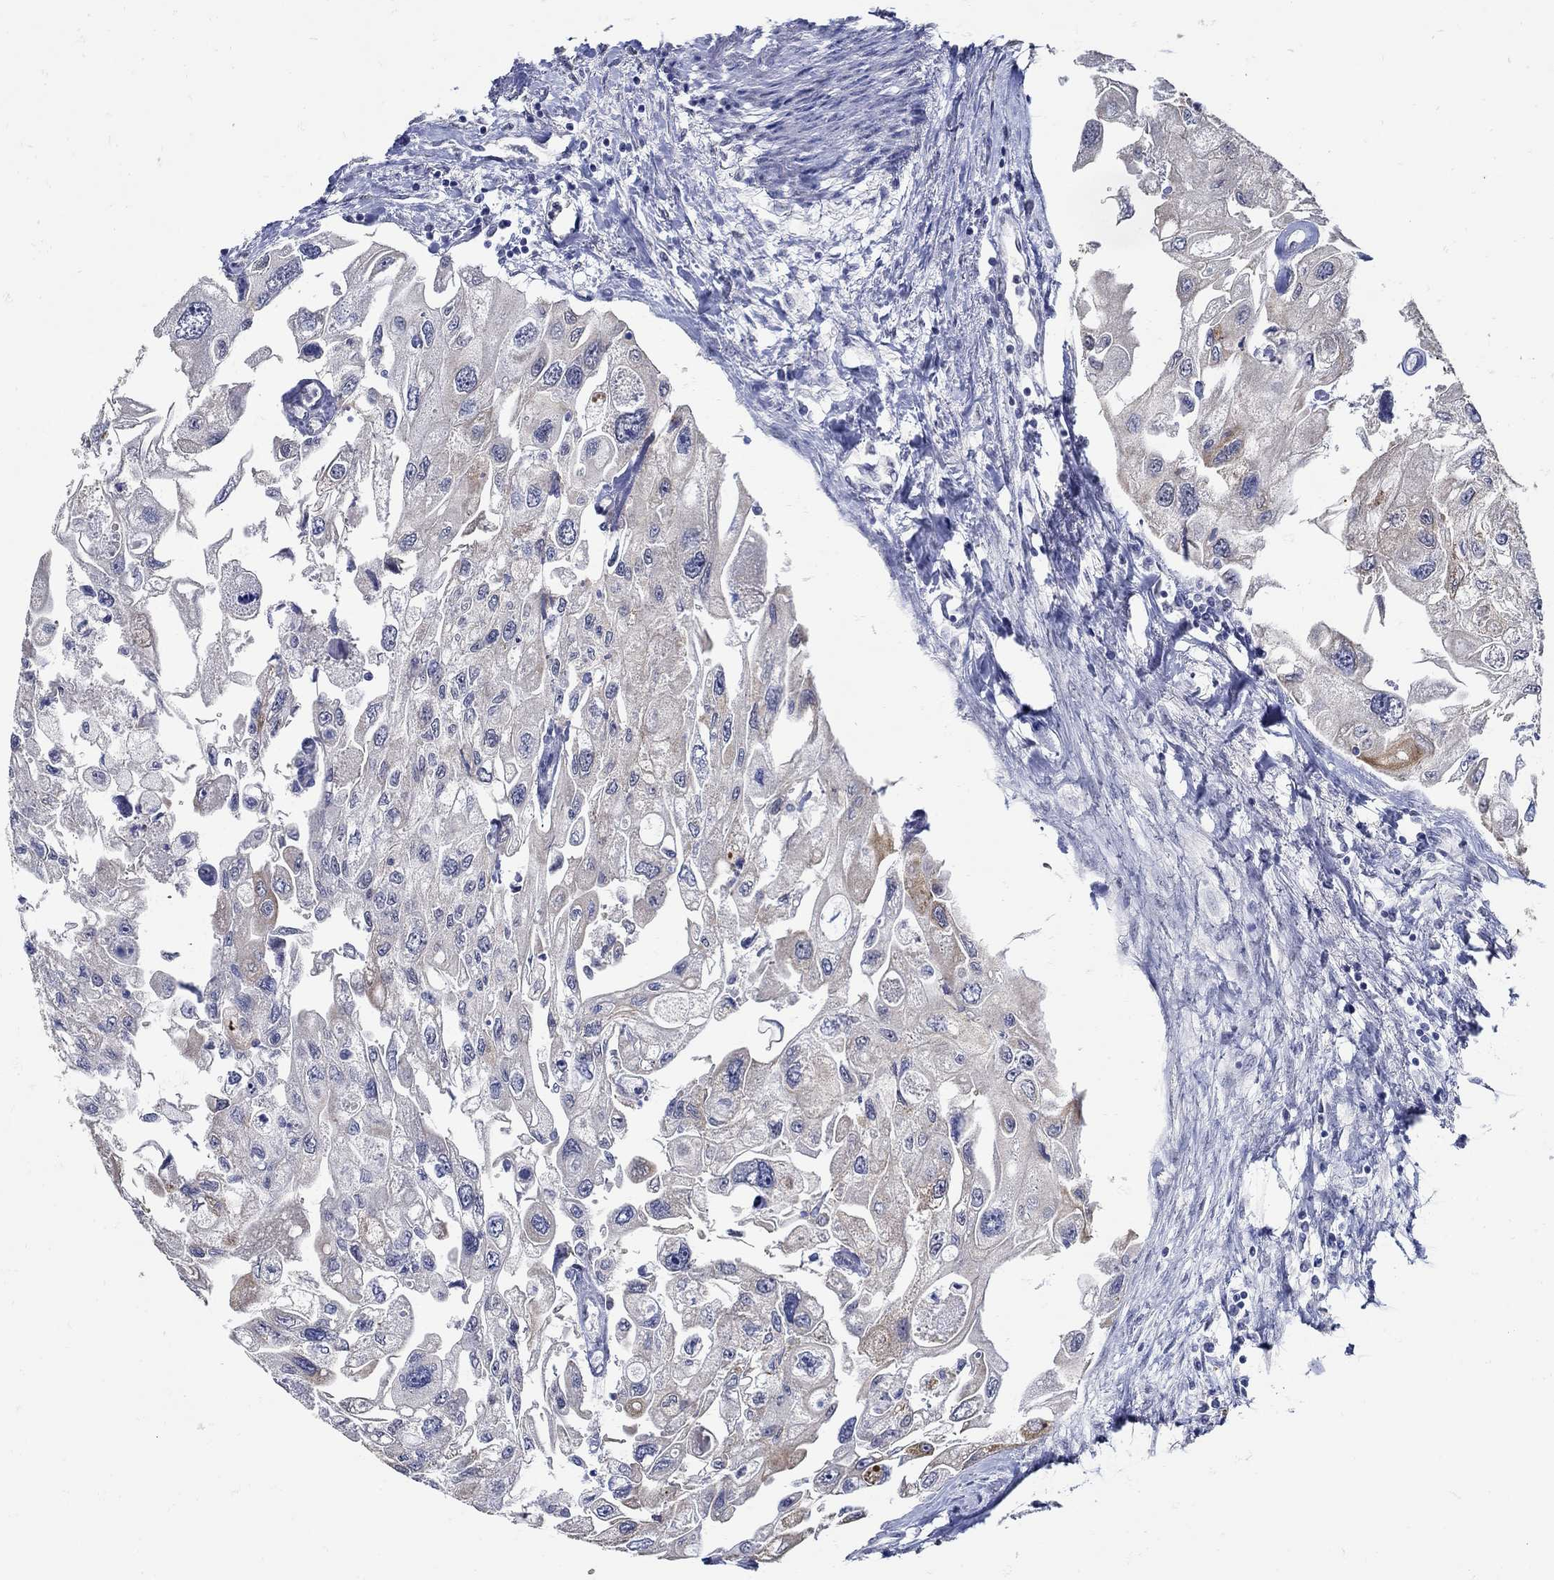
{"staining": {"intensity": "weak", "quantity": "<25%", "location": "cytoplasmic/membranous"}, "tissue": "urothelial cancer", "cell_type": "Tumor cells", "image_type": "cancer", "snomed": [{"axis": "morphology", "description": "Urothelial carcinoma, High grade"}, {"axis": "topography", "description": "Urinary bladder"}], "caption": "DAB (3,3'-diaminobenzidine) immunohistochemical staining of human high-grade urothelial carcinoma displays no significant staining in tumor cells.", "gene": "KCNN3", "patient": {"sex": "male", "age": 59}}